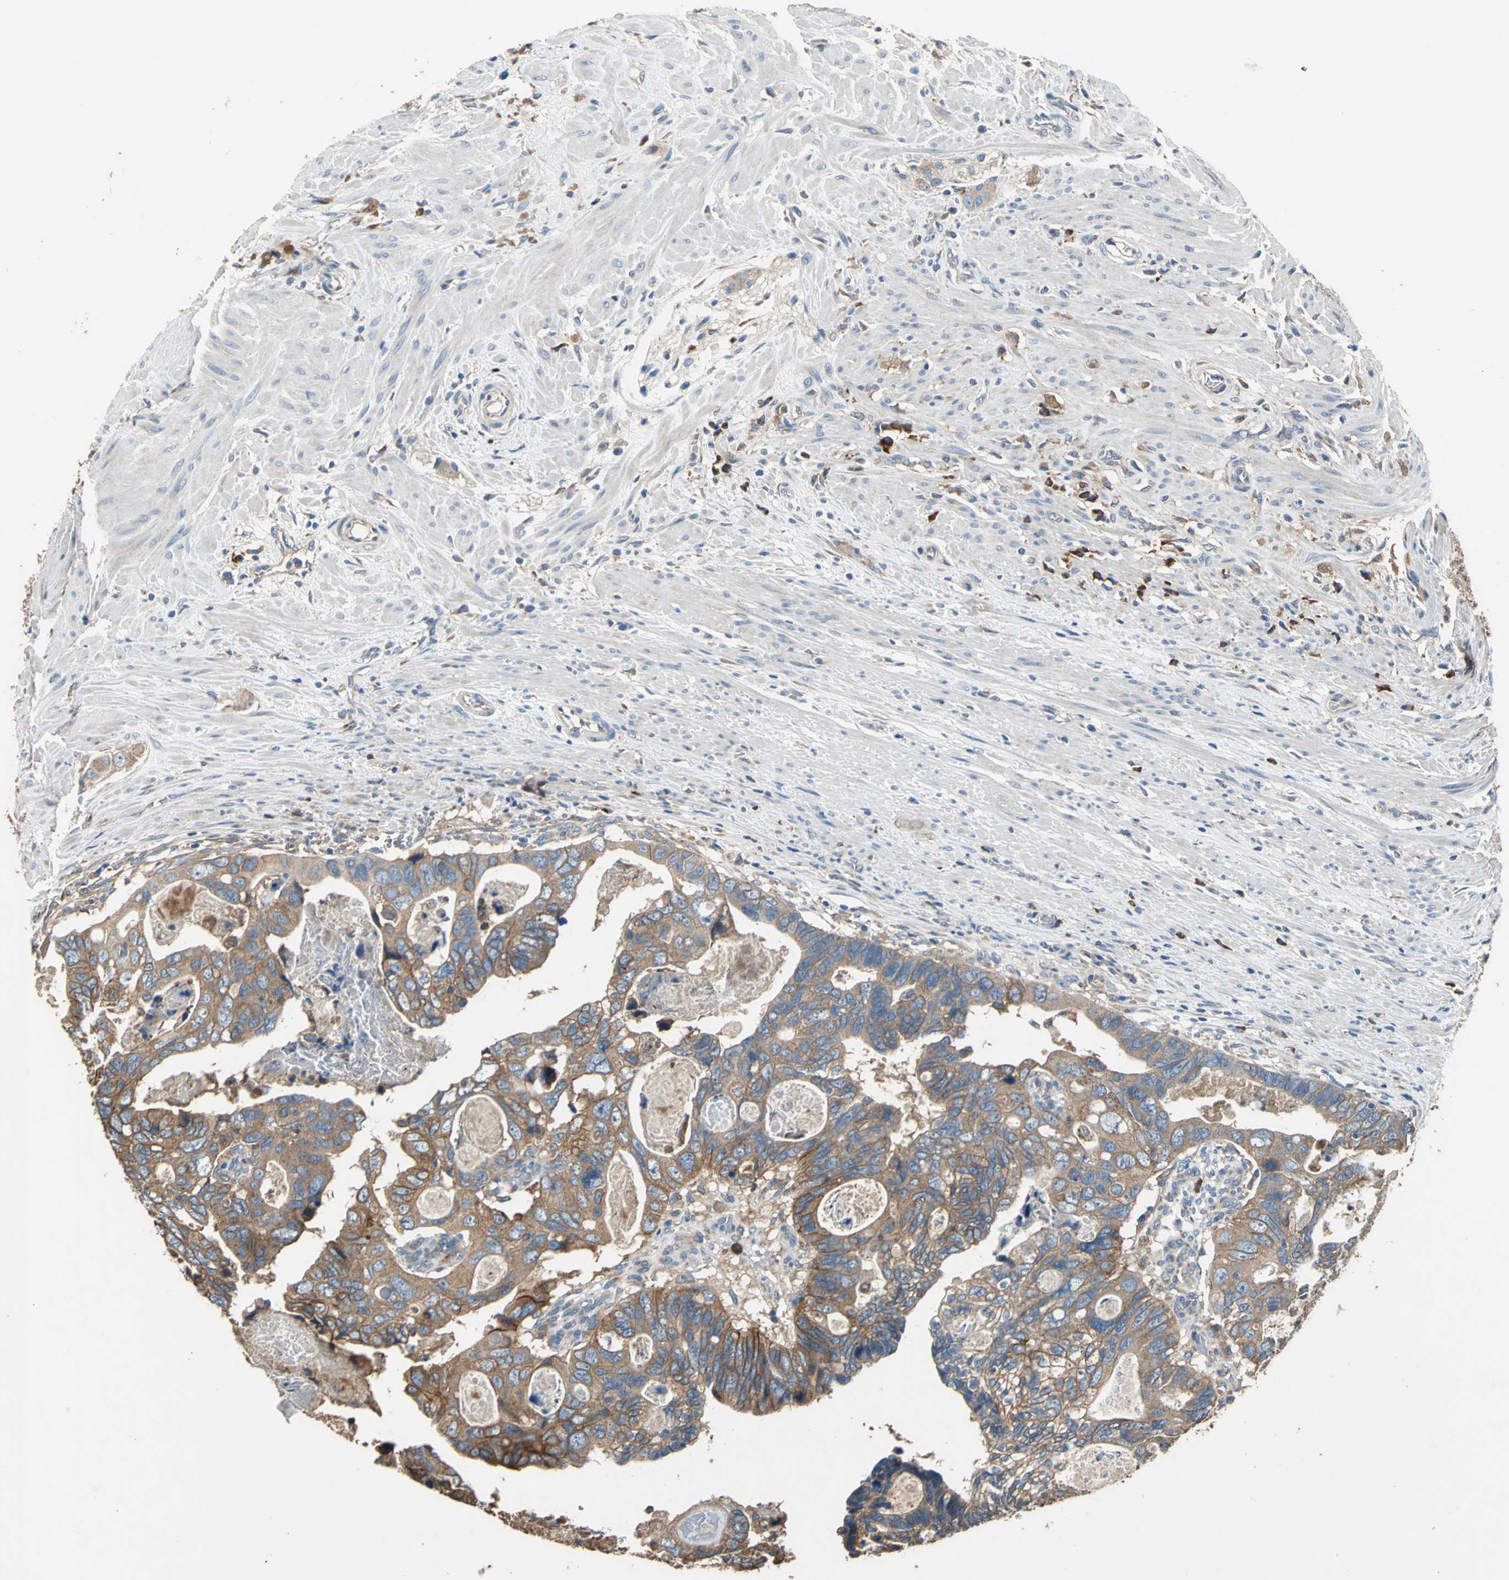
{"staining": {"intensity": "moderate", "quantity": ">75%", "location": "cytoplasmic/membranous"}, "tissue": "colorectal cancer", "cell_type": "Tumor cells", "image_type": "cancer", "snomed": [{"axis": "morphology", "description": "Adenocarcinoma, NOS"}, {"axis": "topography", "description": "Rectum"}], "caption": "Protein expression analysis of adenocarcinoma (colorectal) demonstrates moderate cytoplasmic/membranous staining in approximately >75% of tumor cells. (brown staining indicates protein expression, while blue staining denotes nuclei).", "gene": "HEPH", "patient": {"sex": "male", "age": 53}}